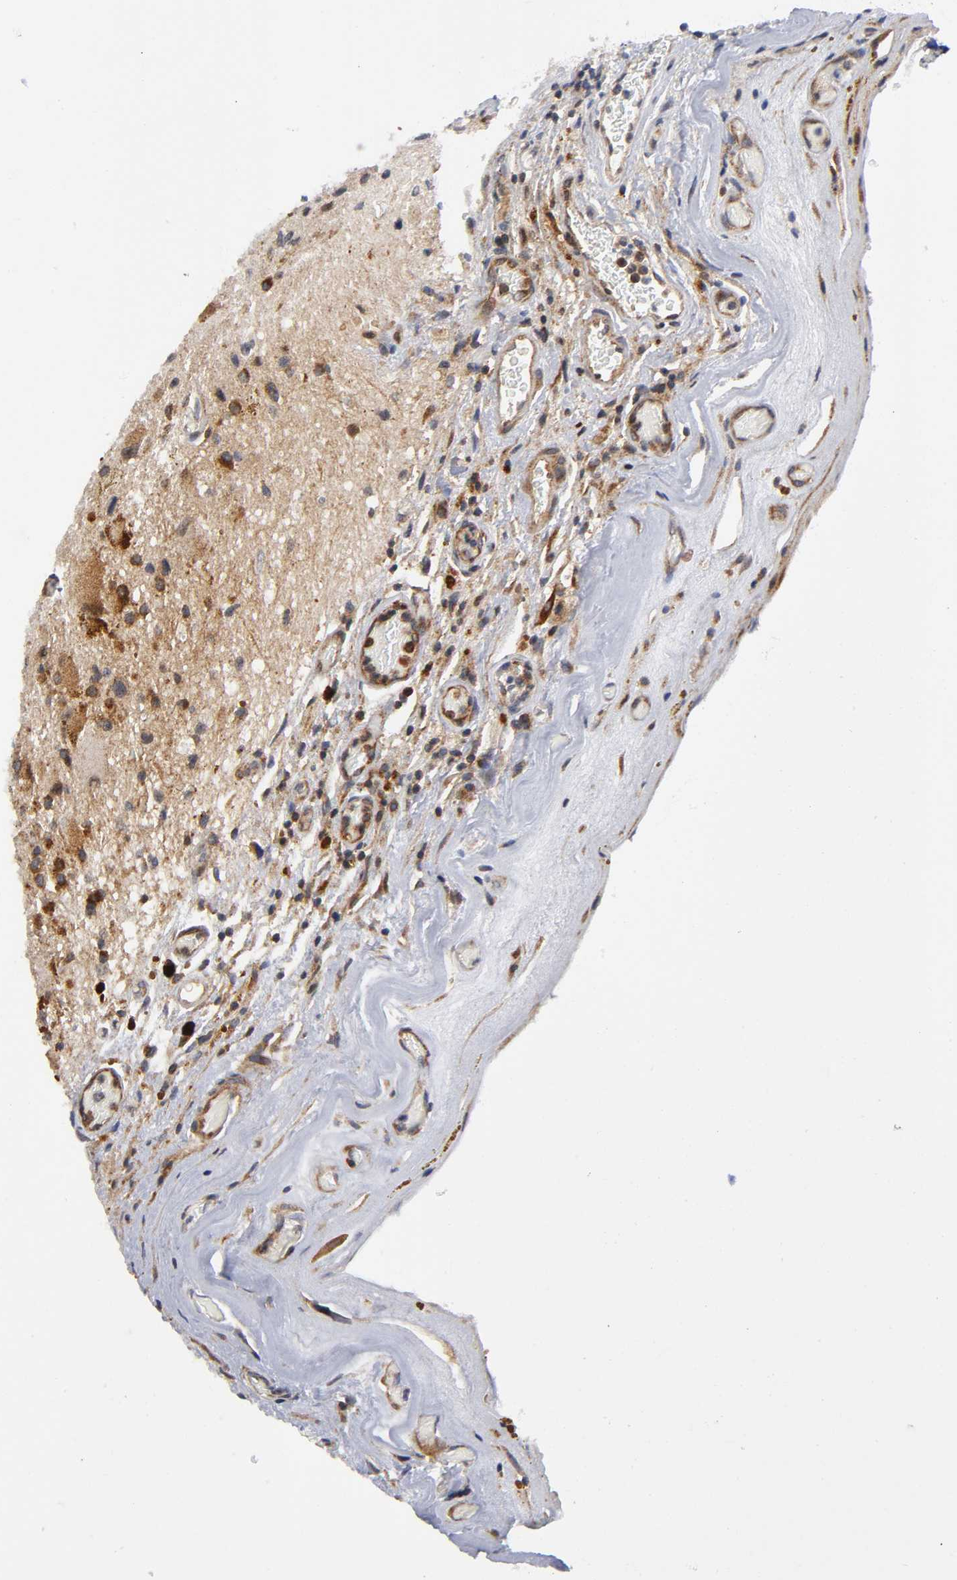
{"staining": {"intensity": "moderate", "quantity": ">75%", "location": "cytoplasmic/membranous"}, "tissue": "glioma", "cell_type": "Tumor cells", "image_type": "cancer", "snomed": [{"axis": "morphology", "description": "Glioma, malignant, Low grade"}, {"axis": "topography", "description": "Brain"}], "caption": "Protein expression analysis of malignant low-grade glioma exhibits moderate cytoplasmic/membranous staining in about >75% of tumor cells.", "gene": "EIF5", "patient": {"sex": "male", "age": 58}}